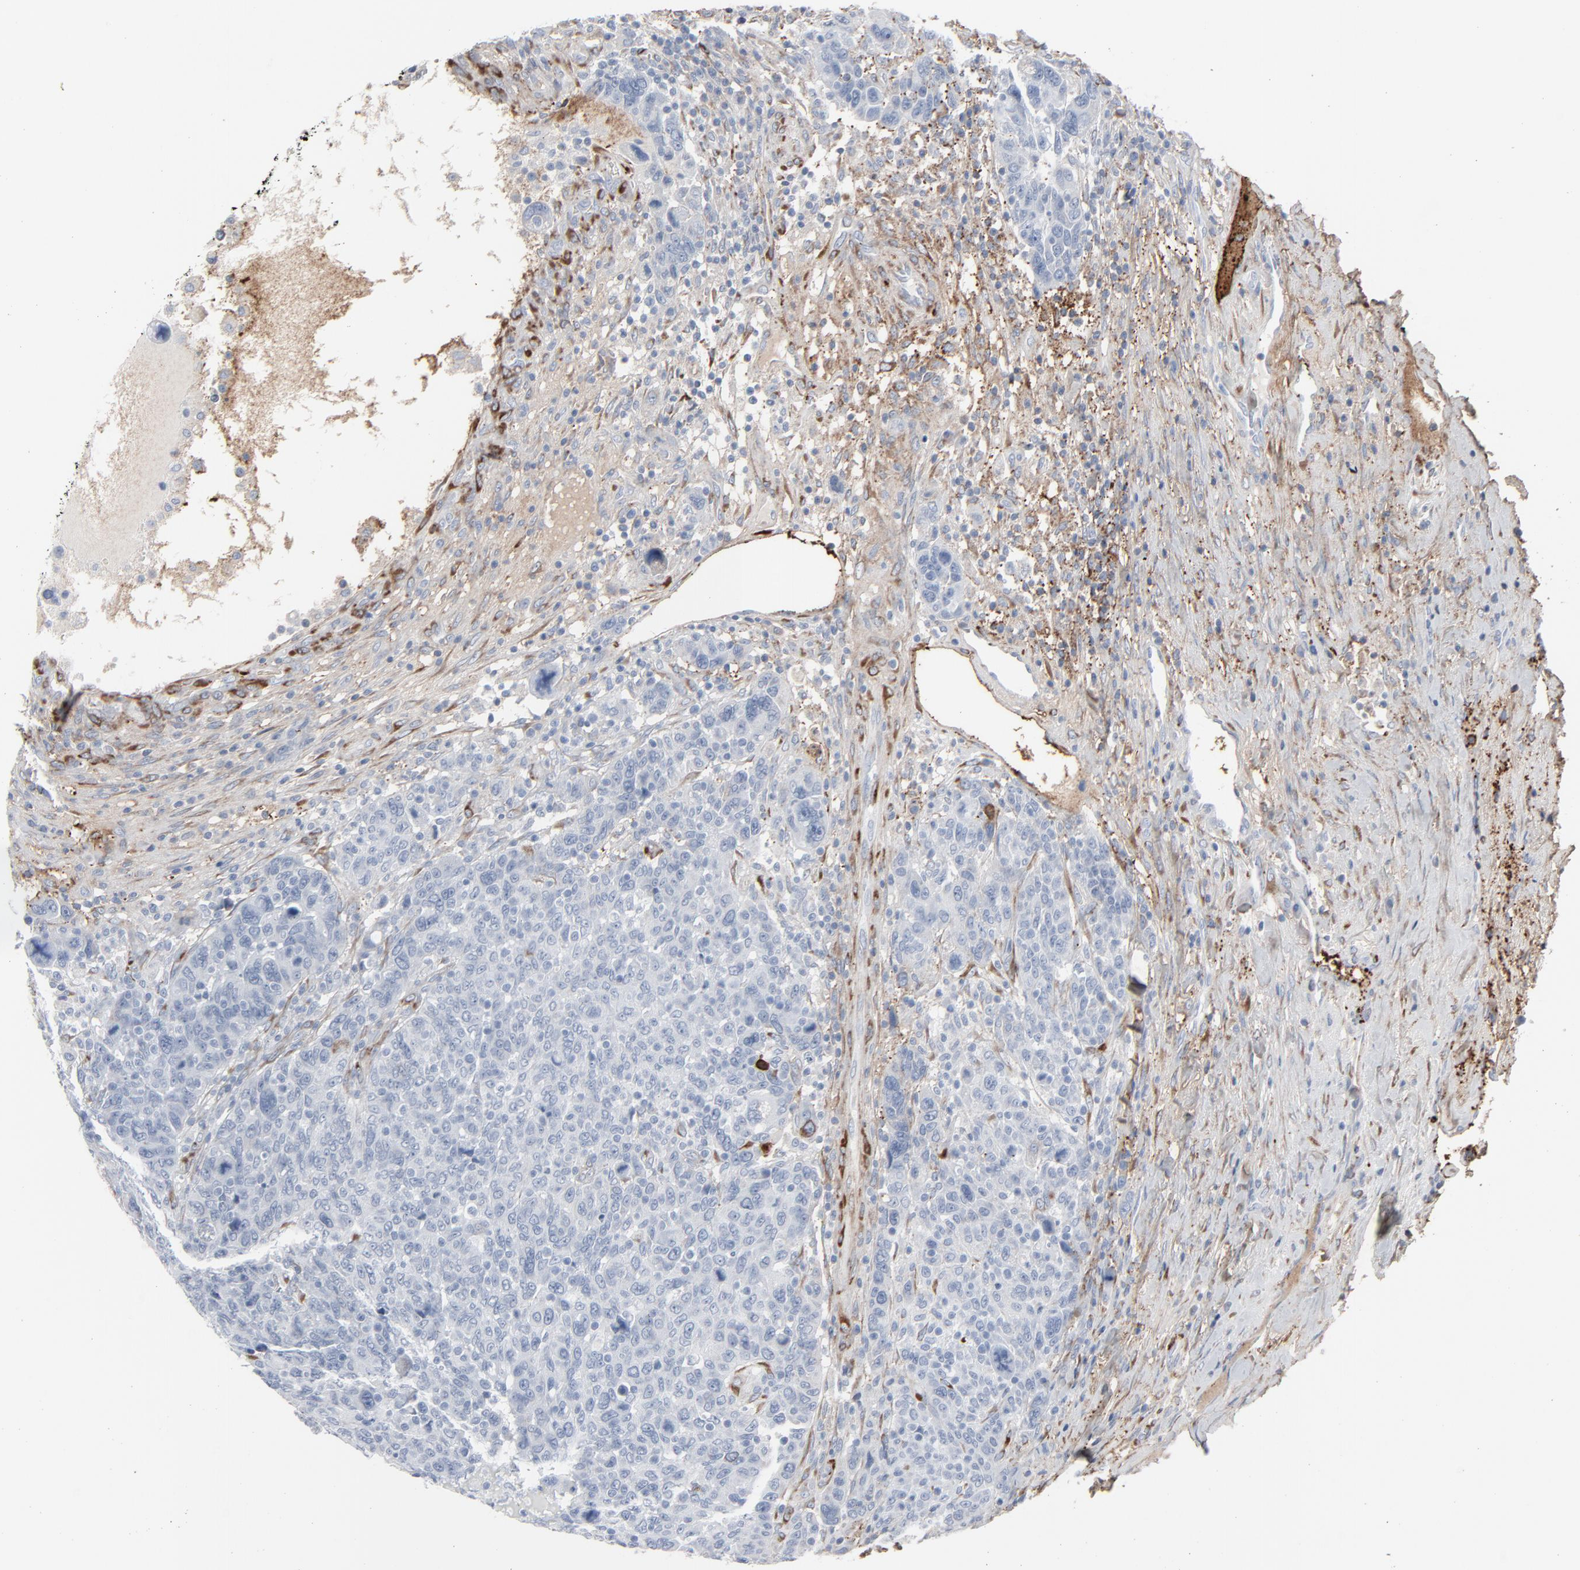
{"staining": {"intensity": "negative", "quantity": "none", "location": "none"}, "tissue": "breast cancer", "cell_type": "Tumor cells", "image_type": "cancer", "snomed": [{"axis": "morphology", "description": "Duct carcinoma"}, {"axis": "topography", "description": "Breast"}], "caption": "The immunohistochemistry histopathology image has no significant expression in tumor cells of breast cancer tissue.", "gene": "BGN", "patient": {"sex": "female", "age": 37}}